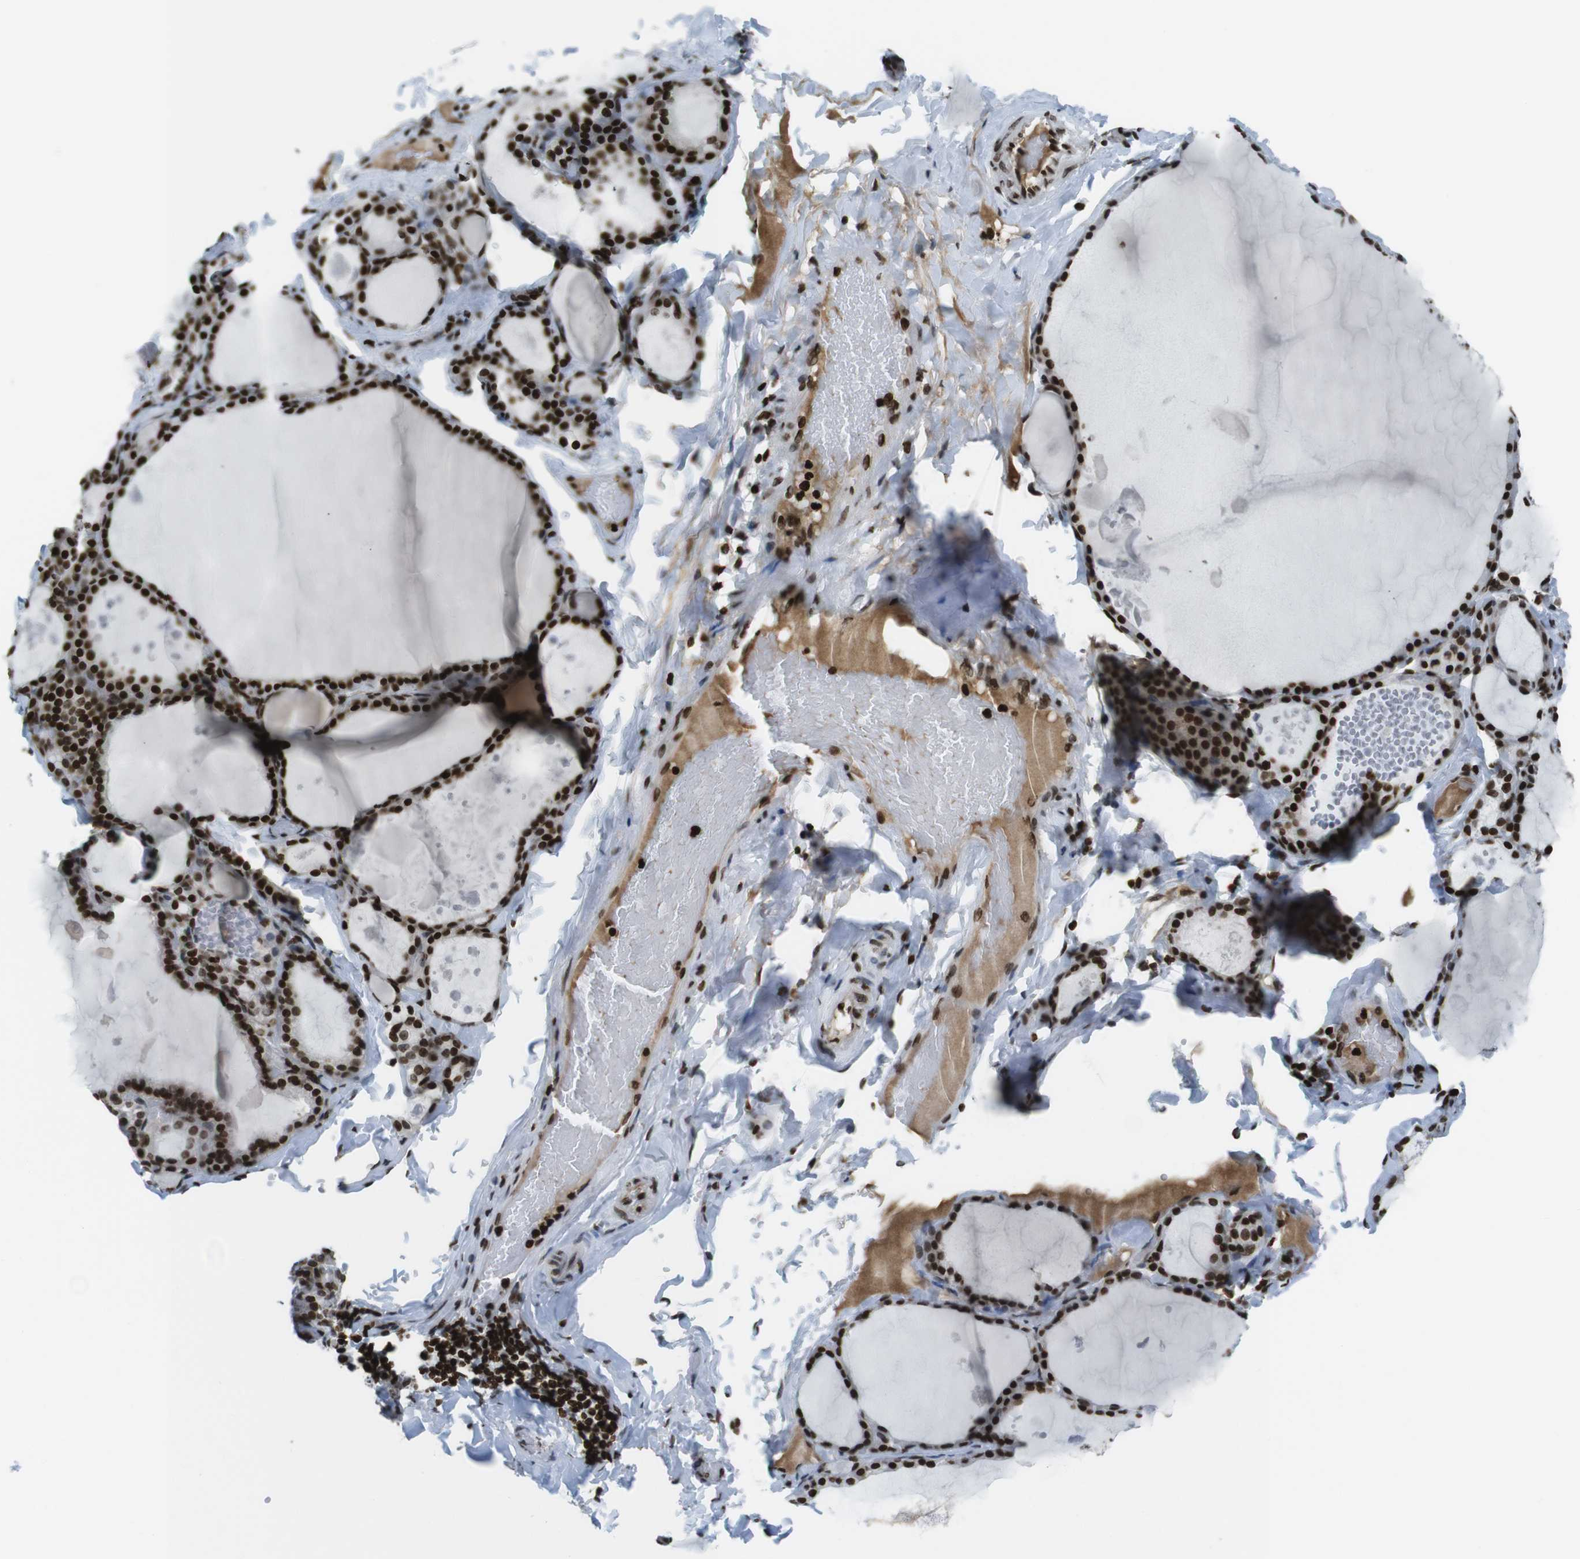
{"staining": {"intensity": "strong", "quantity": ">75%", "location": "nuclear"}, "tissue": "thyroid gland", "cell_type": "Glandular cells", "image_type": "normal", "snomed": [{"axis": "morphology", "description": "Normal tissue, NOS"}, {"axis": "topography", "description": "Thyroid gland"}], "caption": "Thyroid gland stained with a brown dye reveals strong nuclear positive expression in approximately >75% of glandular cells.", "gene": "H2AC8", "patient": {"sex": "male", "age": 56}}